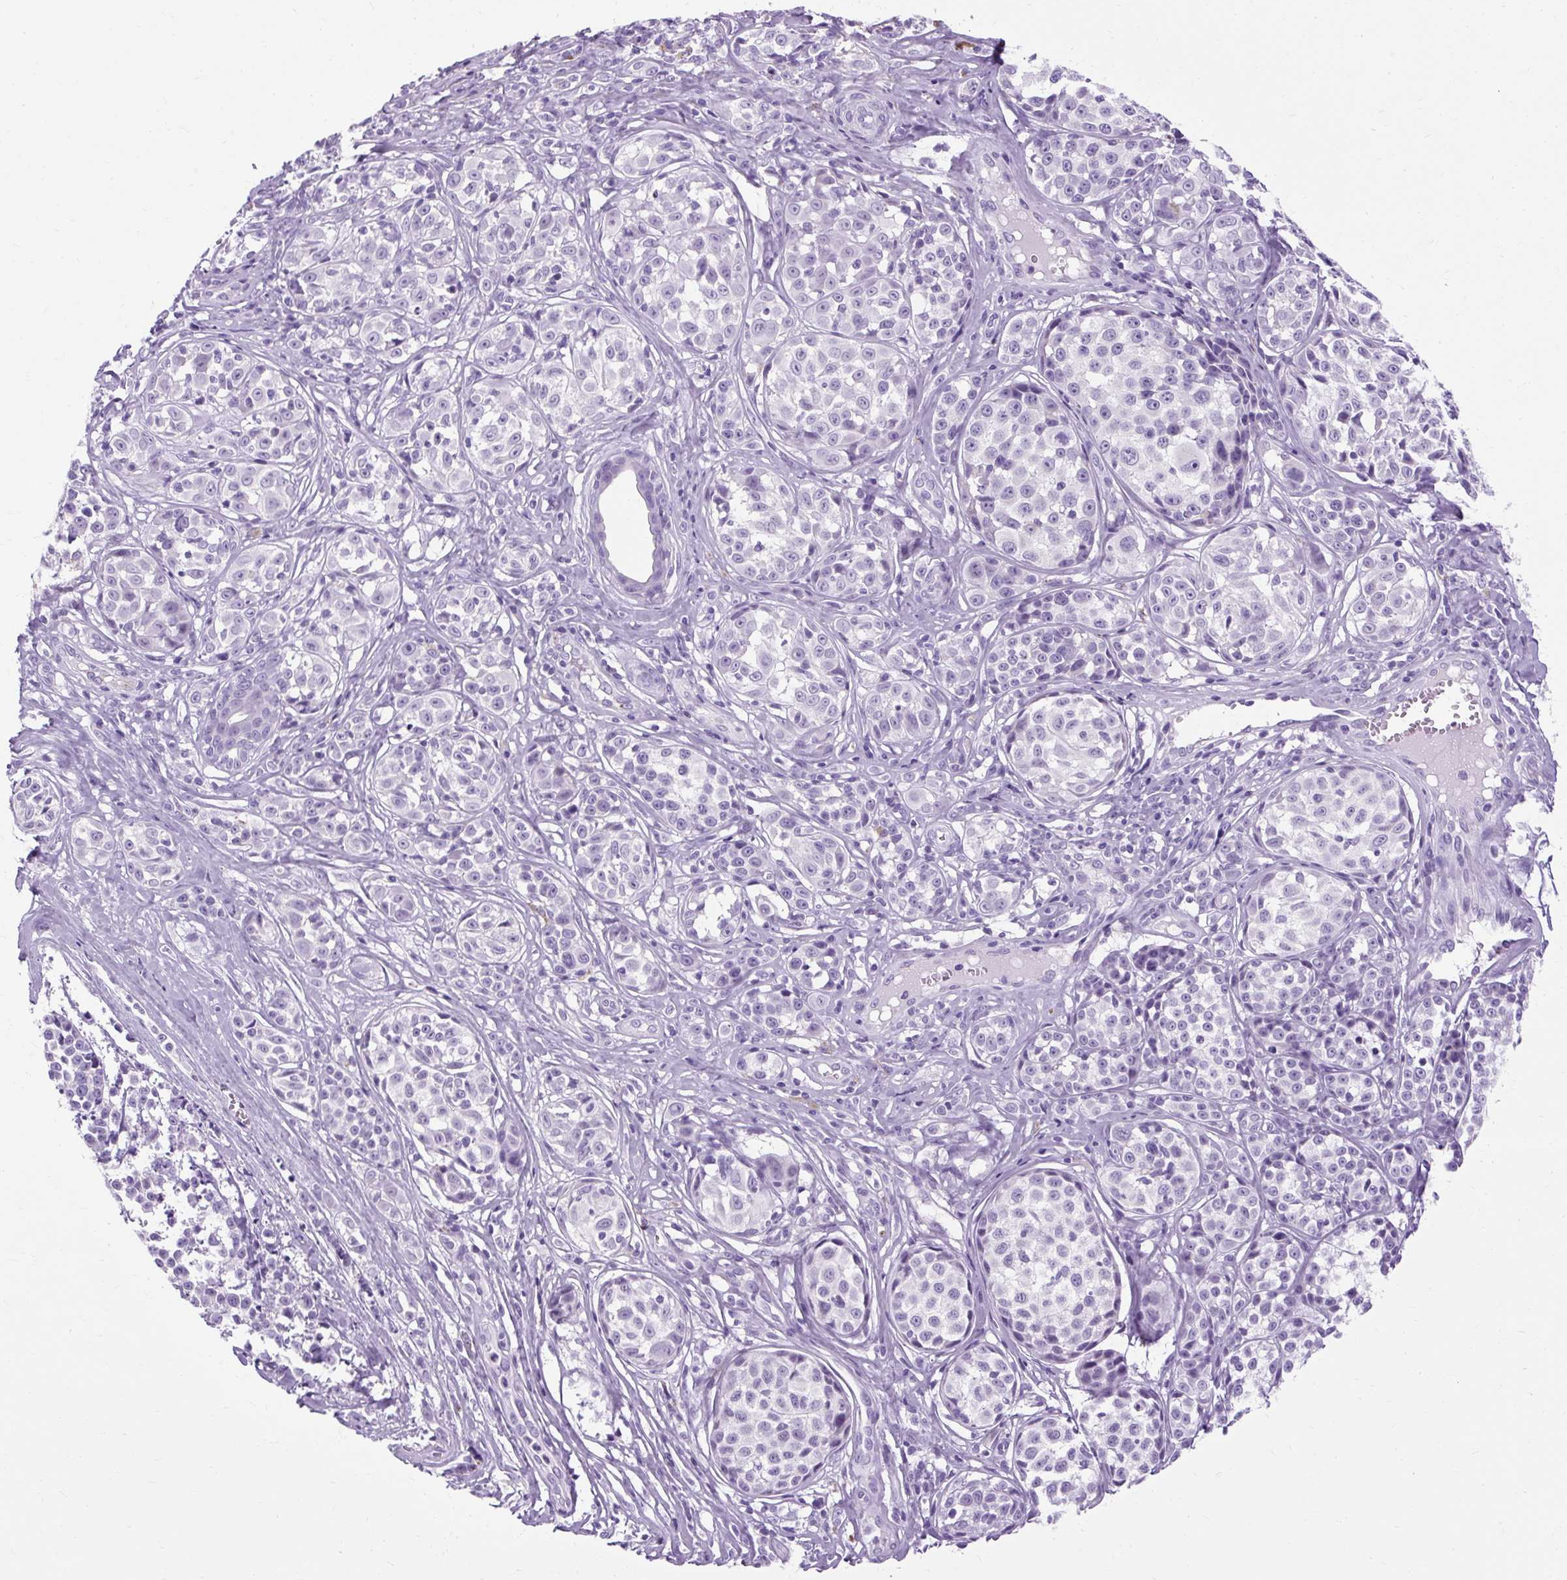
{"staining": {"intensity": "negative", "quantity": "none", "location": "none"}, "tissue": "melanoma", "cell_type": "Tumor cells", "image_type": "cancer", "snomed": [{"axis": "morphology", "description": "Malignant melanoma, NOS"}, {"axis": "topography", "description": "Skin"}], "caption": "IHC of melanoma exhibits no expression in tumor cells.", "gene": "B3GNT4", "patient": {"sex": "female", "age": 35}}